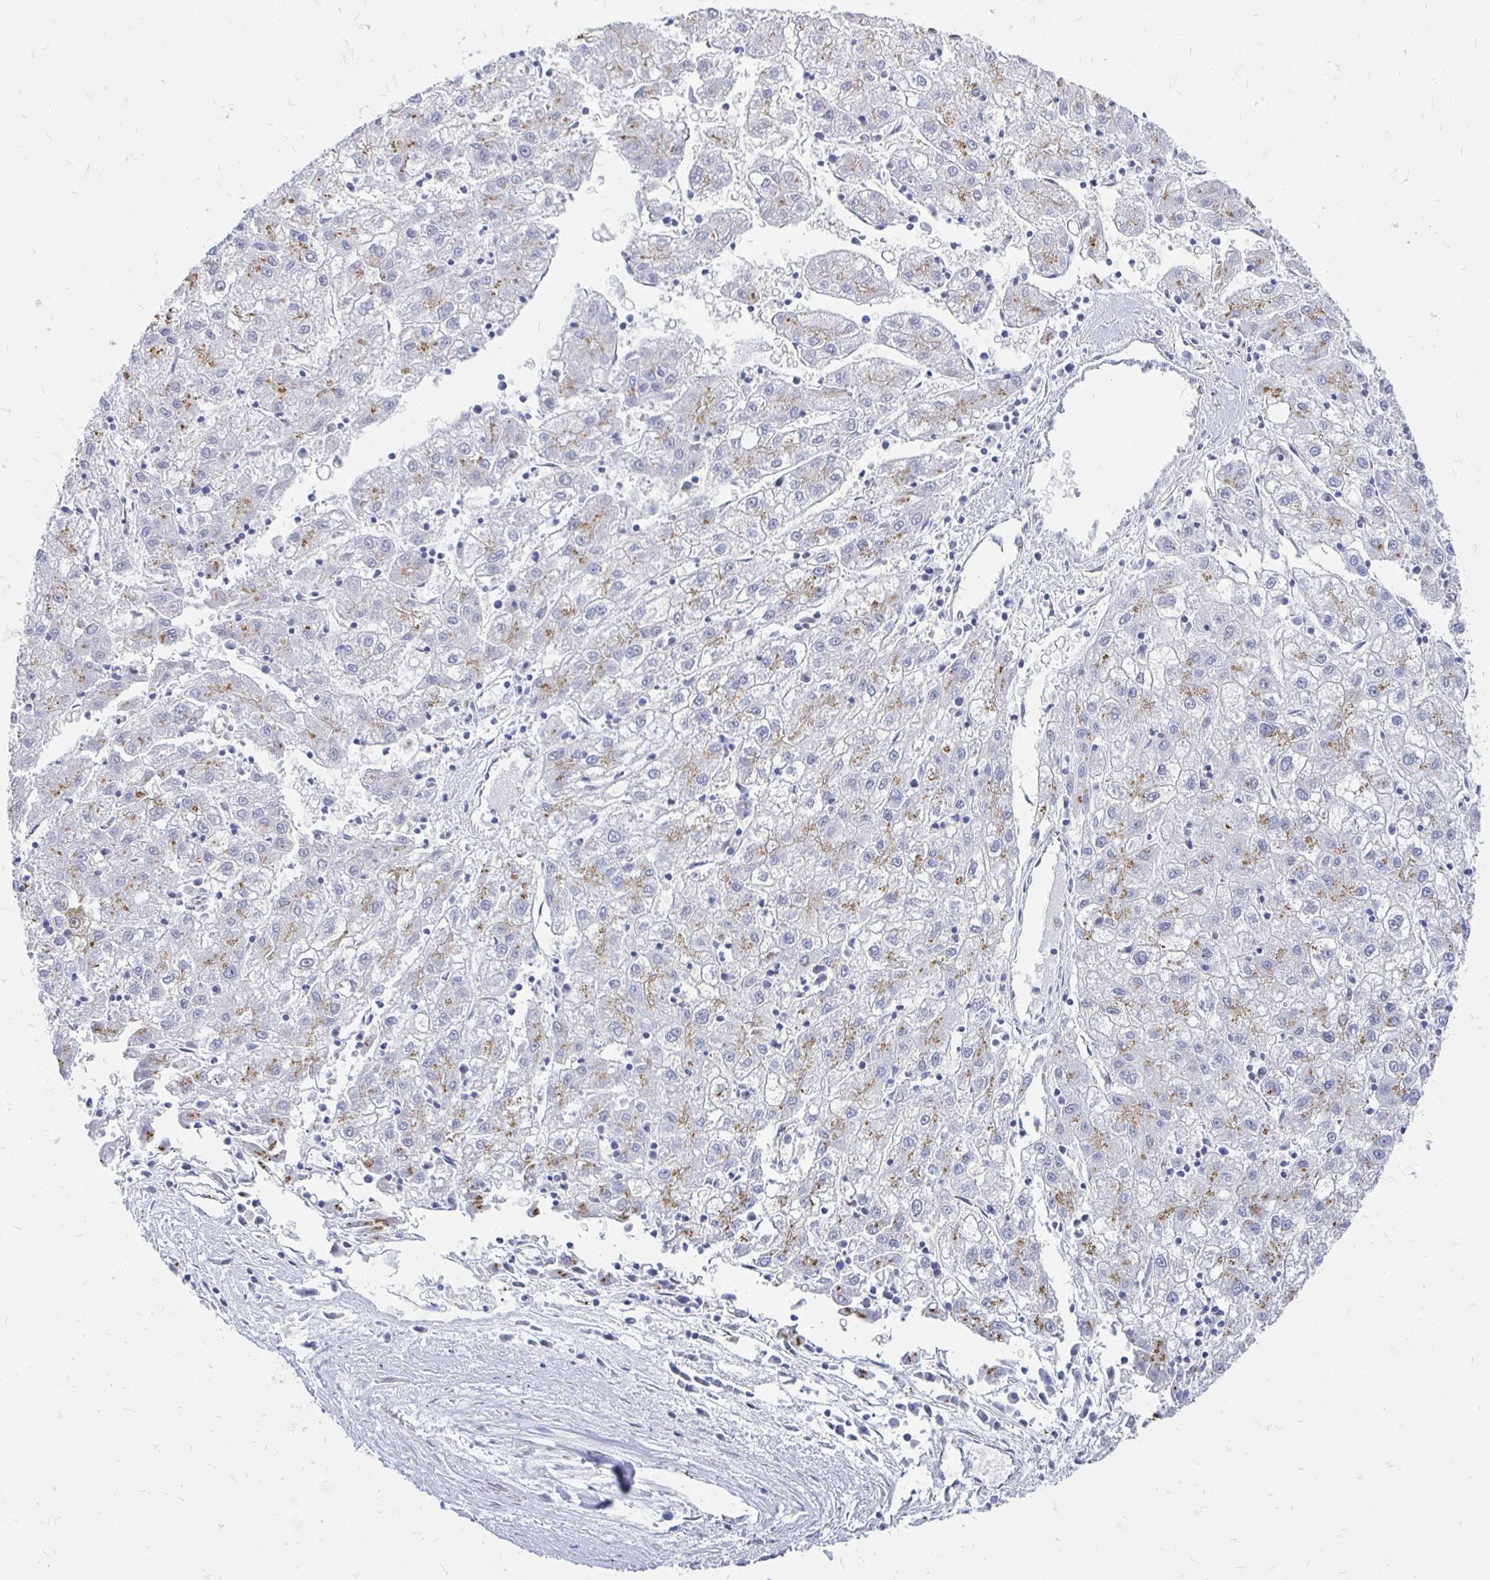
{"staining": {"intensity": "moderate", "quantity": "25%-75%", "location": "cytoplasmic/membranous"}, "tissue": "liver cancer", "cell_type": "Tumor cells", "image_type": "cancer", "snomed": [{"axis": "morphology", "description": "Carcinoma, Hepatocellular, NOS"}, {"axis": "topography", "description": "Liver"}], "caption": "Protein analysis of hepatocellular carcinoma (liver) tissue exhibits moderate cytoplasmic/membranous positivity in approximately 25%-75% of tumor cells.", "gene": "PAGE4", "patient": {"sex": "male", "age": 72}}